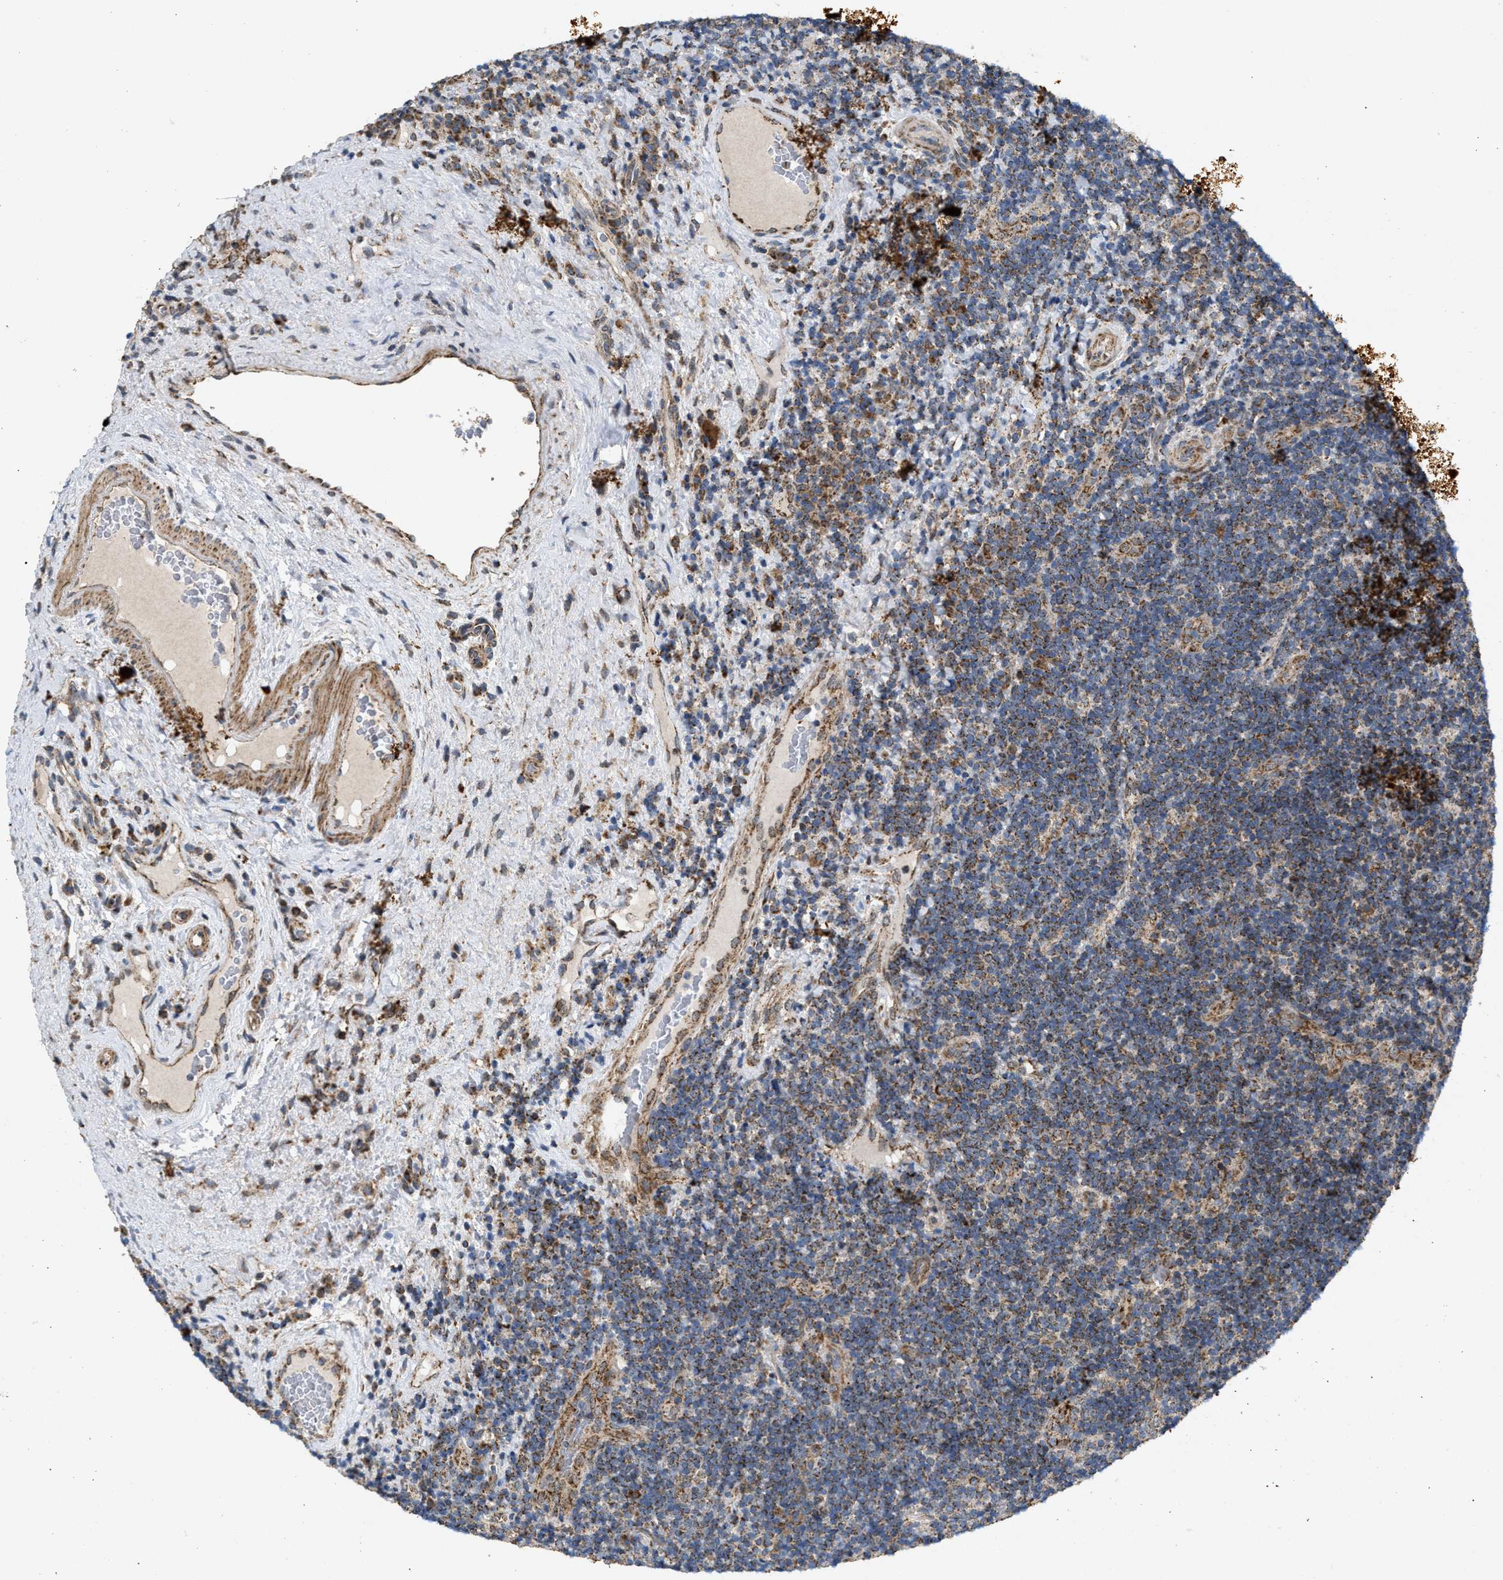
{"staining": {"intensity": "moderate", "quantity": "25%-75%", "location": "cytoplasmic/membranous"}, "tissue": "lymphoma", "cell_type": "Tumor cells", "image_type": "cancer", "snomed": [{"axis": "morphology", "description": "Malignant lymphoma, non-Hodgkin's type, High grade"}, {"axis": "topography", "description": "Tonsil"}], "caption": "This photomicrograph demonstrates malignant lymphoma, non-Hodgkin's type (high-grade) stained with IHC to label a protein in brown. The cytoplasmic/membranous of tumor cells show moderate positivity for the protein. Nuclei are counter-stained blue.", "gene": "TACO1", "patient": {"sex": "female", "age": 36}}